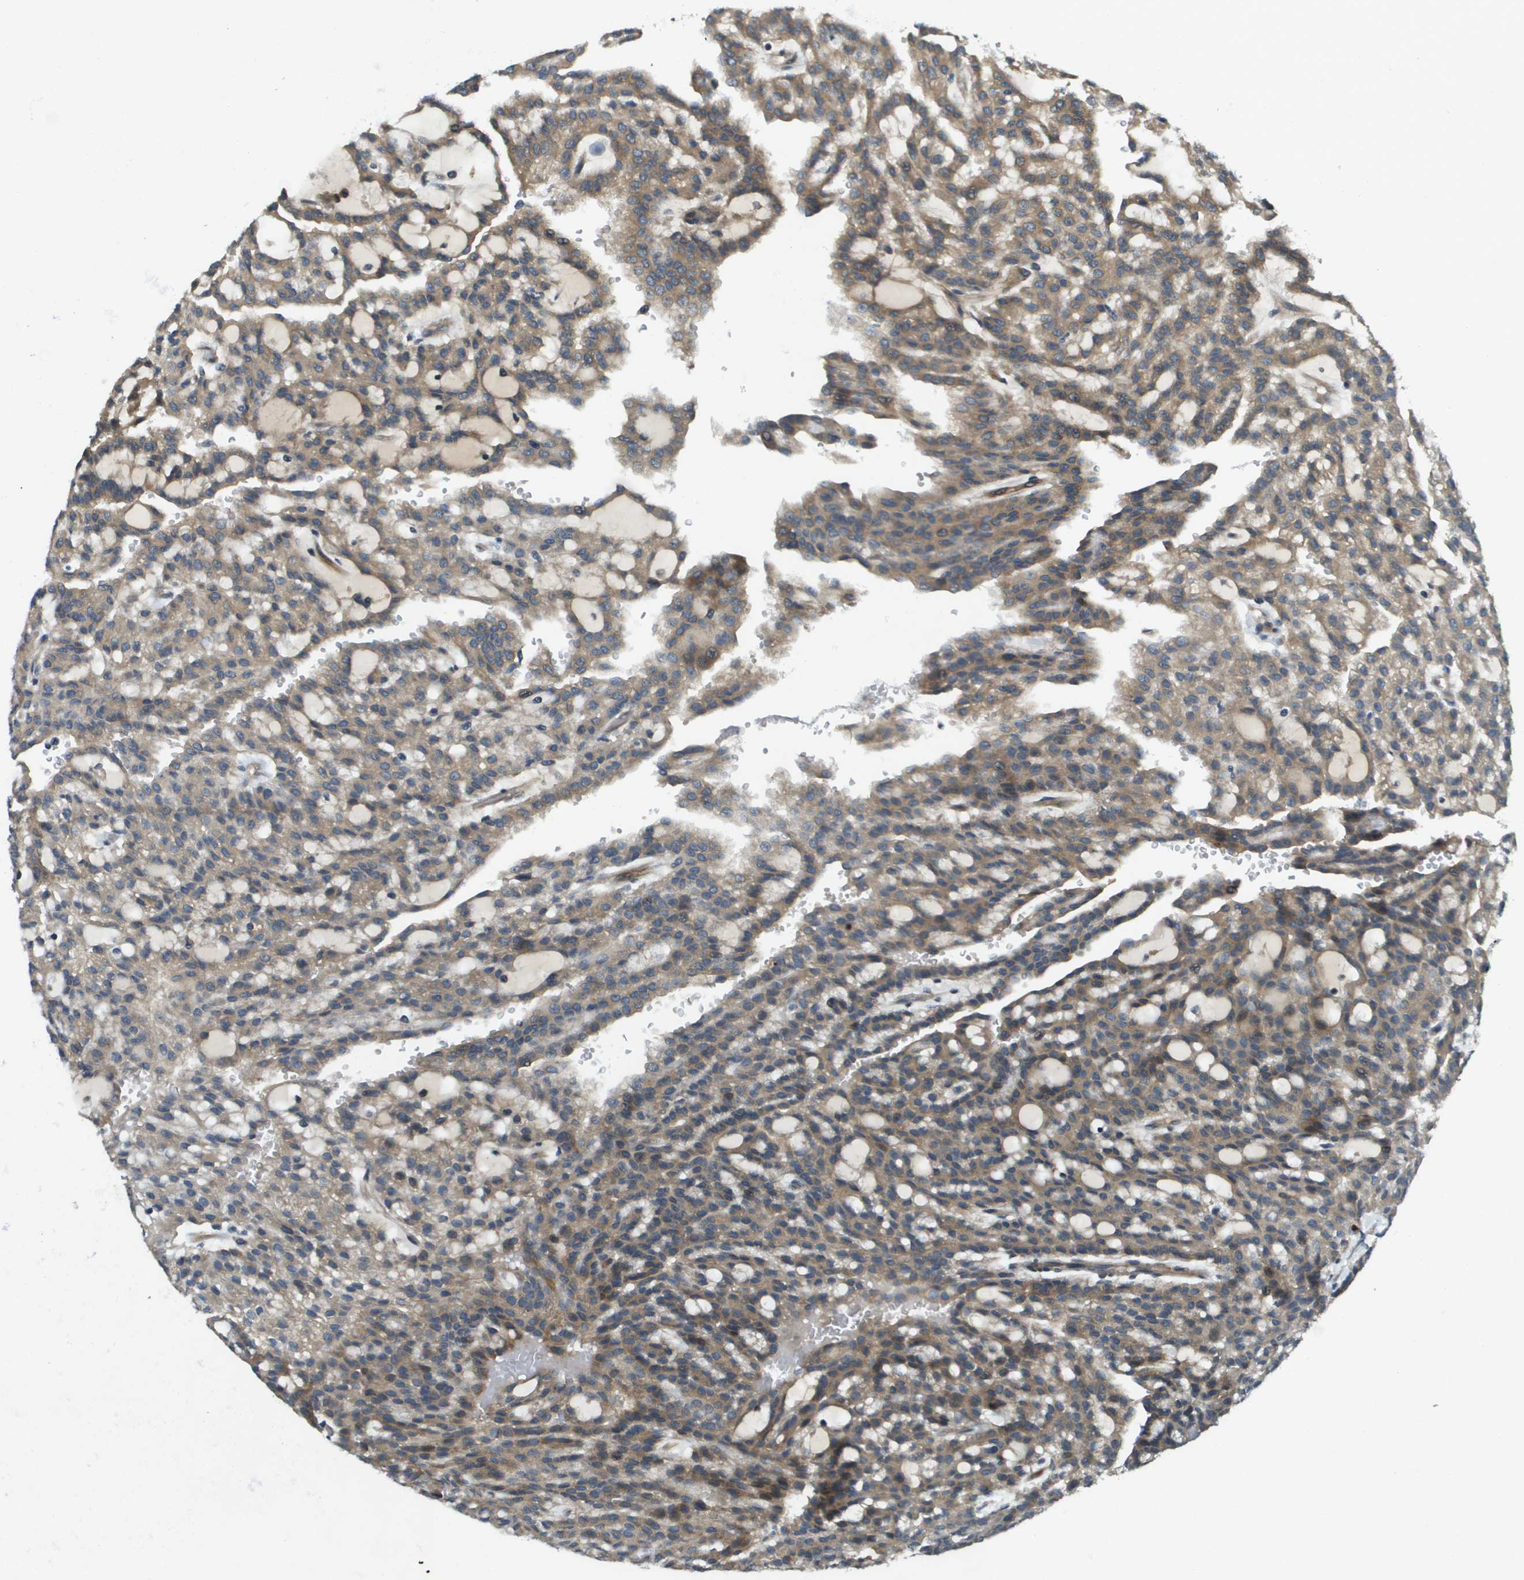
{"staining": {"intensity": "moderate", "quantity": ">75%", "location": "cytoplasmic/membranous"}, "tissue": "renal cancer", "cell_type": "Tumor cells", "image_type": "cancer", "snomed": [{"axis": "morphology", "description": "Adenocarcinoma, NOS"}, {"axis": "topography", "description": "Kidney"}], "caption": "Tumor cells show moderate cytoplasmic/membranous expression in about >75% of cells in renal adenocarcinoma.", "gene": "PGAP3", "patient": {"sex": "male", "age": 63}}